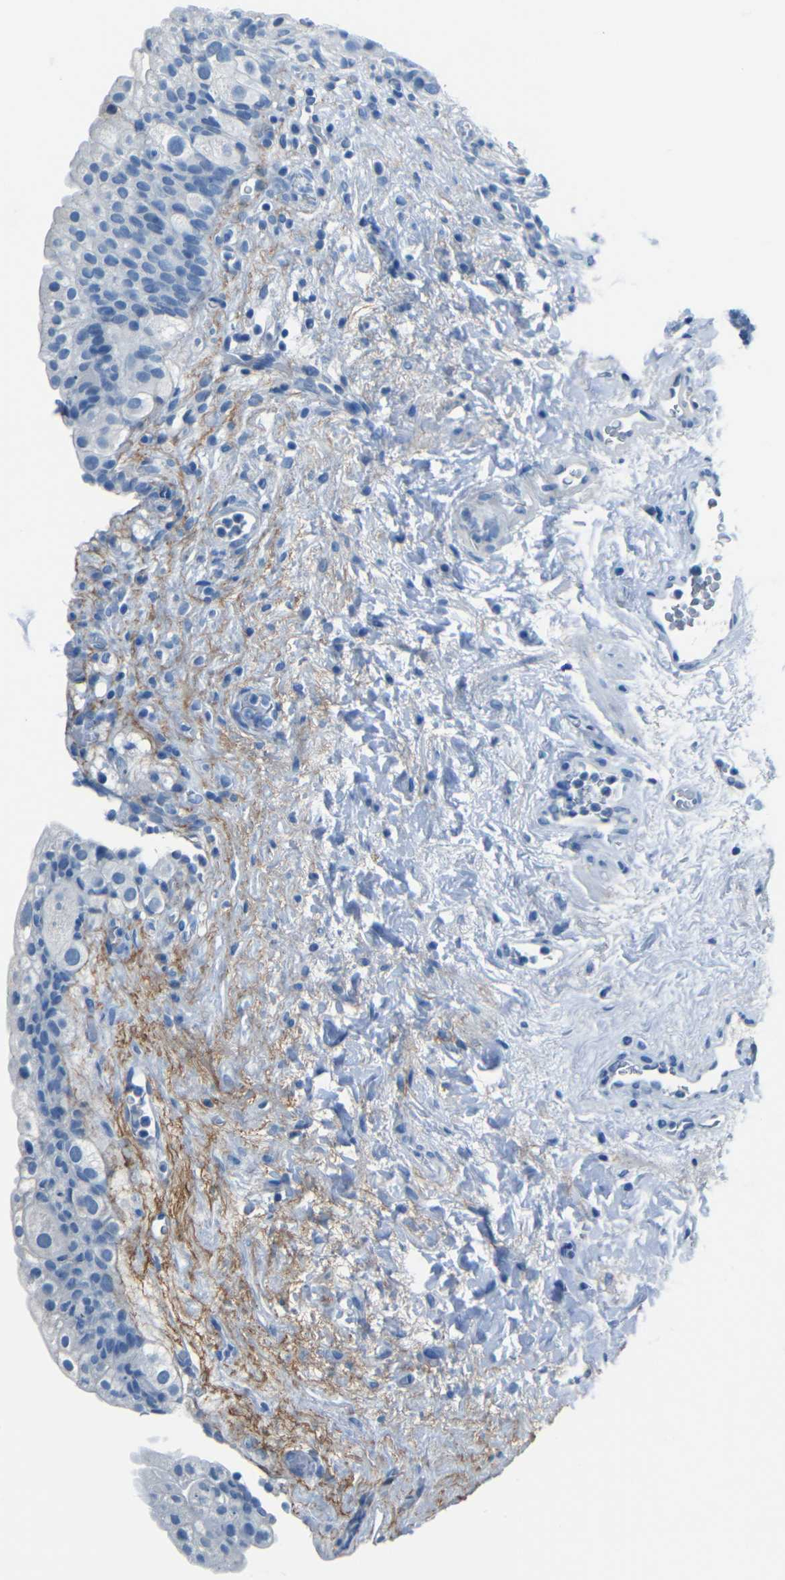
{"staining": {"intensity": "negative", "quantity": "none", "location": "none"}, "tissue": "urinary bladder", "cell_type": "Urothelial cells", "image_type": "normal", "snomed": [{"axis": "morphology", "description": "Normal tissue, NOS"}, {"axis": "topography", "description": "Urinary bladder"}], "caption": "An IHC photomicrograph of normal urinary bladder is shown. There is no staining in urothelial cells of urinary bladder.", "gene": "FBN2", "patient": {"sex": "female", "age": 64}}